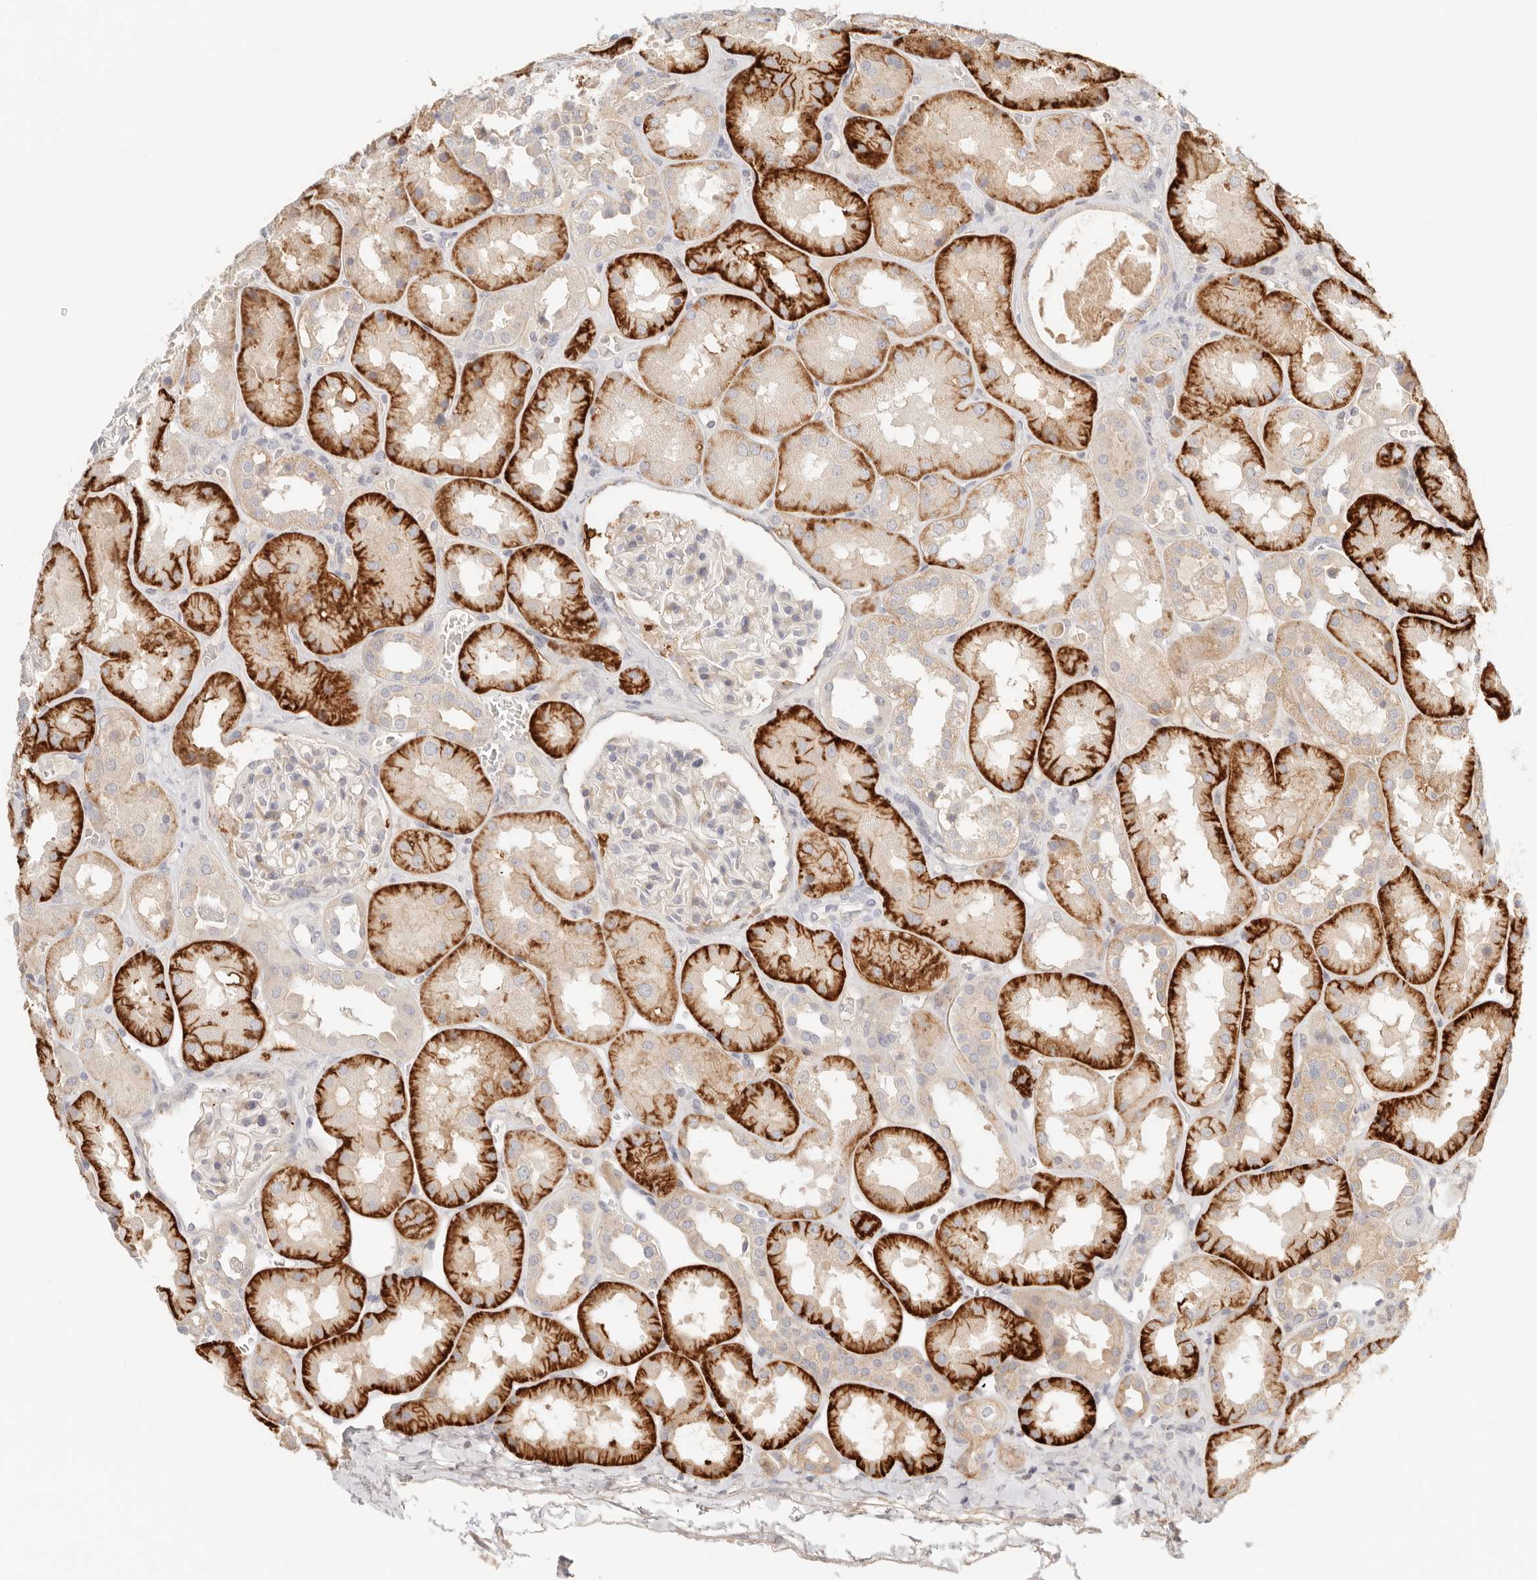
{"staining": {"intensity": "negative", "quantity": "none", "location": "none"}, "tissue": "kidney", "cell_type": "Cells in glomeruli", "image_type": "normal", "snomed": [{"axis": "morphology", "description": "Normal tissue, NOS"}, {"axis": "topography", "description": "Kidney"}], "caption": "Cells in glomeruli show no significant staining in normal kidney.", "gene": "CEP120", "patient": {"sex": "male", "age": 70}}